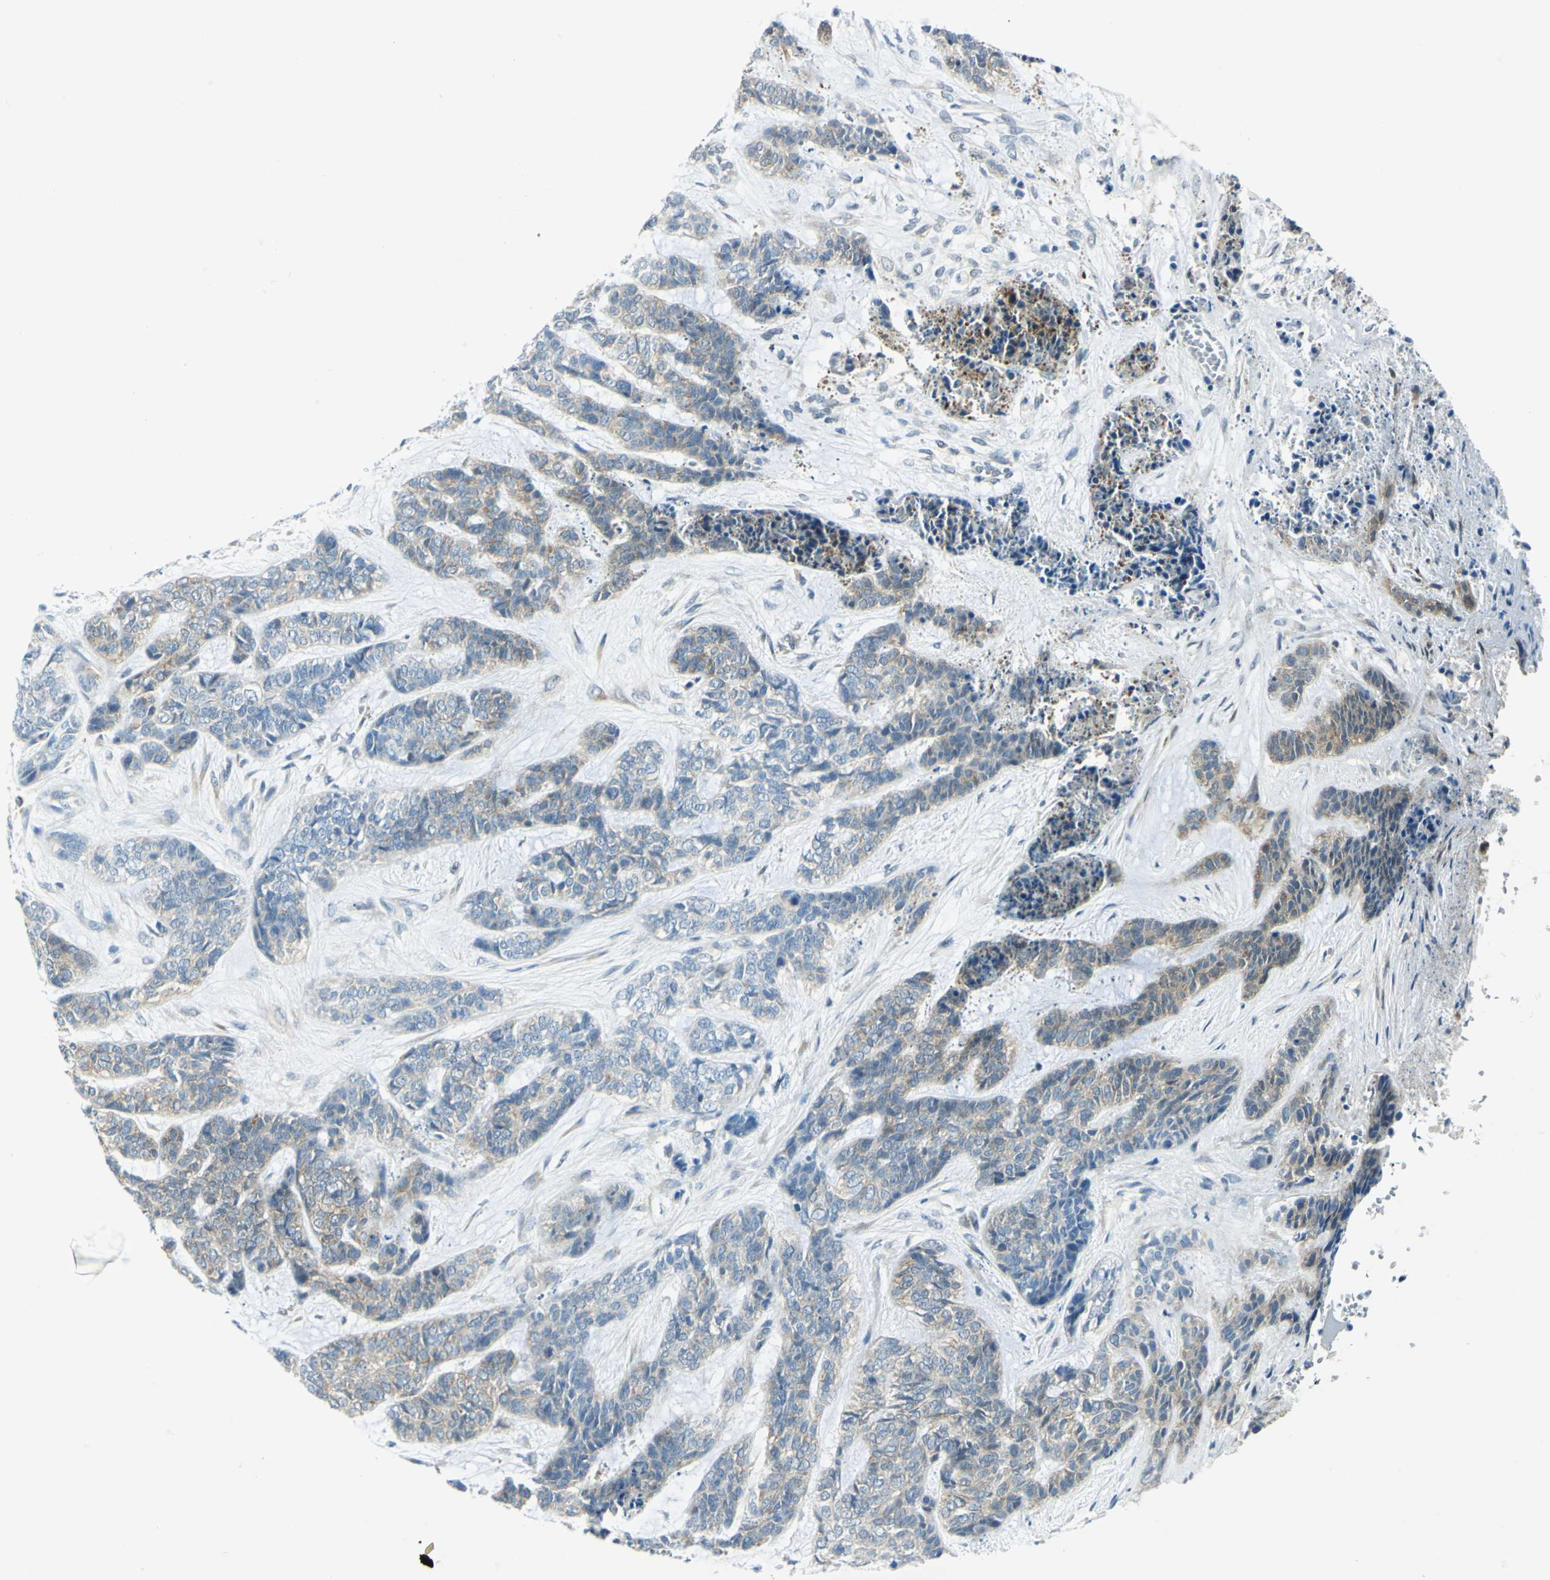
{"staining": {"intensity": "weak", "quantity": "<25%", "location": "cytoplasmic/membranous"}, "tissue": "skin cancer", "cell_type": "Tumor cells", "image_type": "cancer", "snomed": [{"axis": "morphology", "description": "Basal cell carcinoma"}, {"axis": "topography", "description": "Skin"}], "caption": "Histopathology image shows no protein expression in tumor cells of basal cell carcinoma (skin) tissue. (DAB immunohistochemistry with hematoxylin counter stain).", "gene": "ALDOA", "patient": {"sex": "female", "age": 64}}